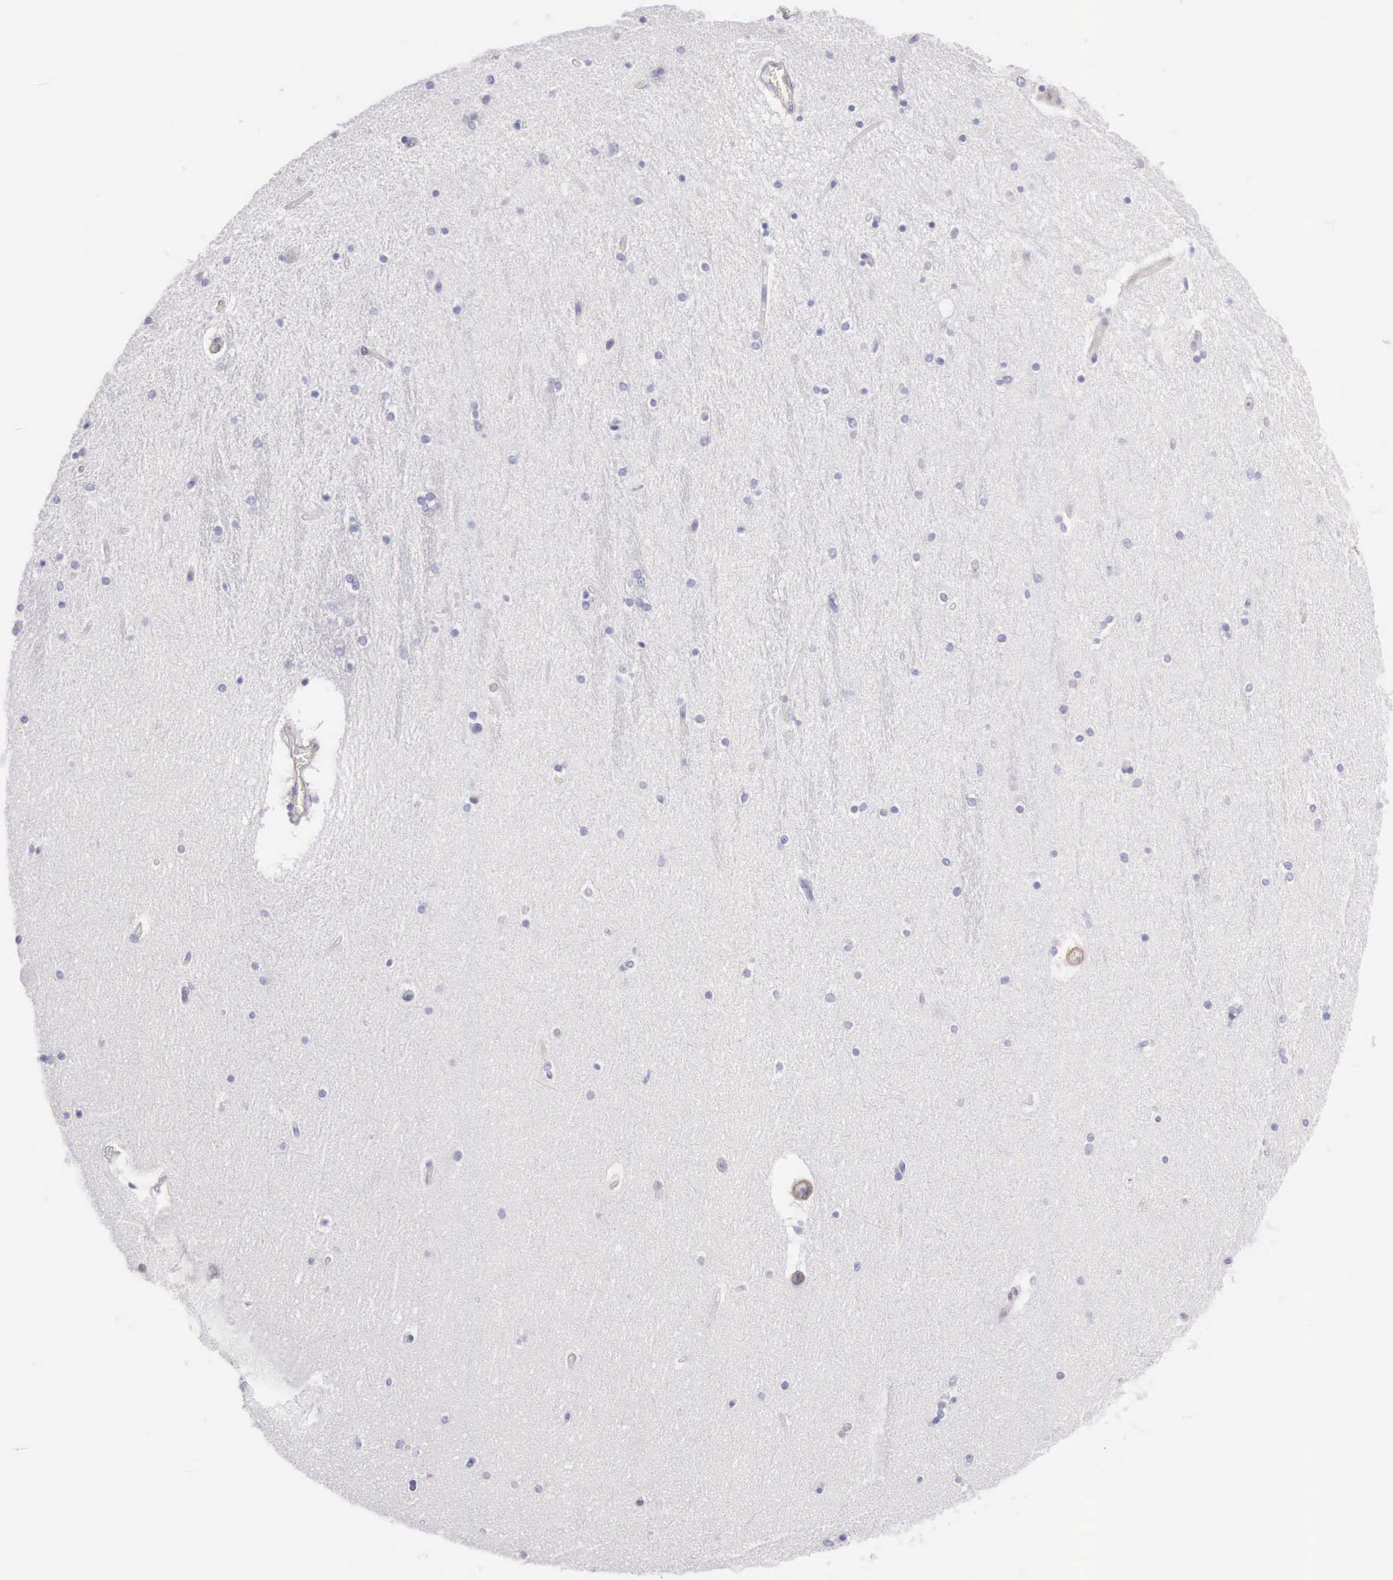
{"staining": {"intensity": "negative", "quantity": "none", "location": "none"}, "tissue": "hippocampus", "cell_type": "Glial cells", "image_type": "normal", "snomed": [{"axis": "morphology", "description": "Normal tissue, NOS"}, {"axis": "topography", "description": "Hippocampus"}], "caption": "Human hippocampus stained for a protein using immunohistochemistry demonstrates no positivity in glial cells.", "gene": "ARFGAP3", "patient": {"sex": "female", "age": 54}}